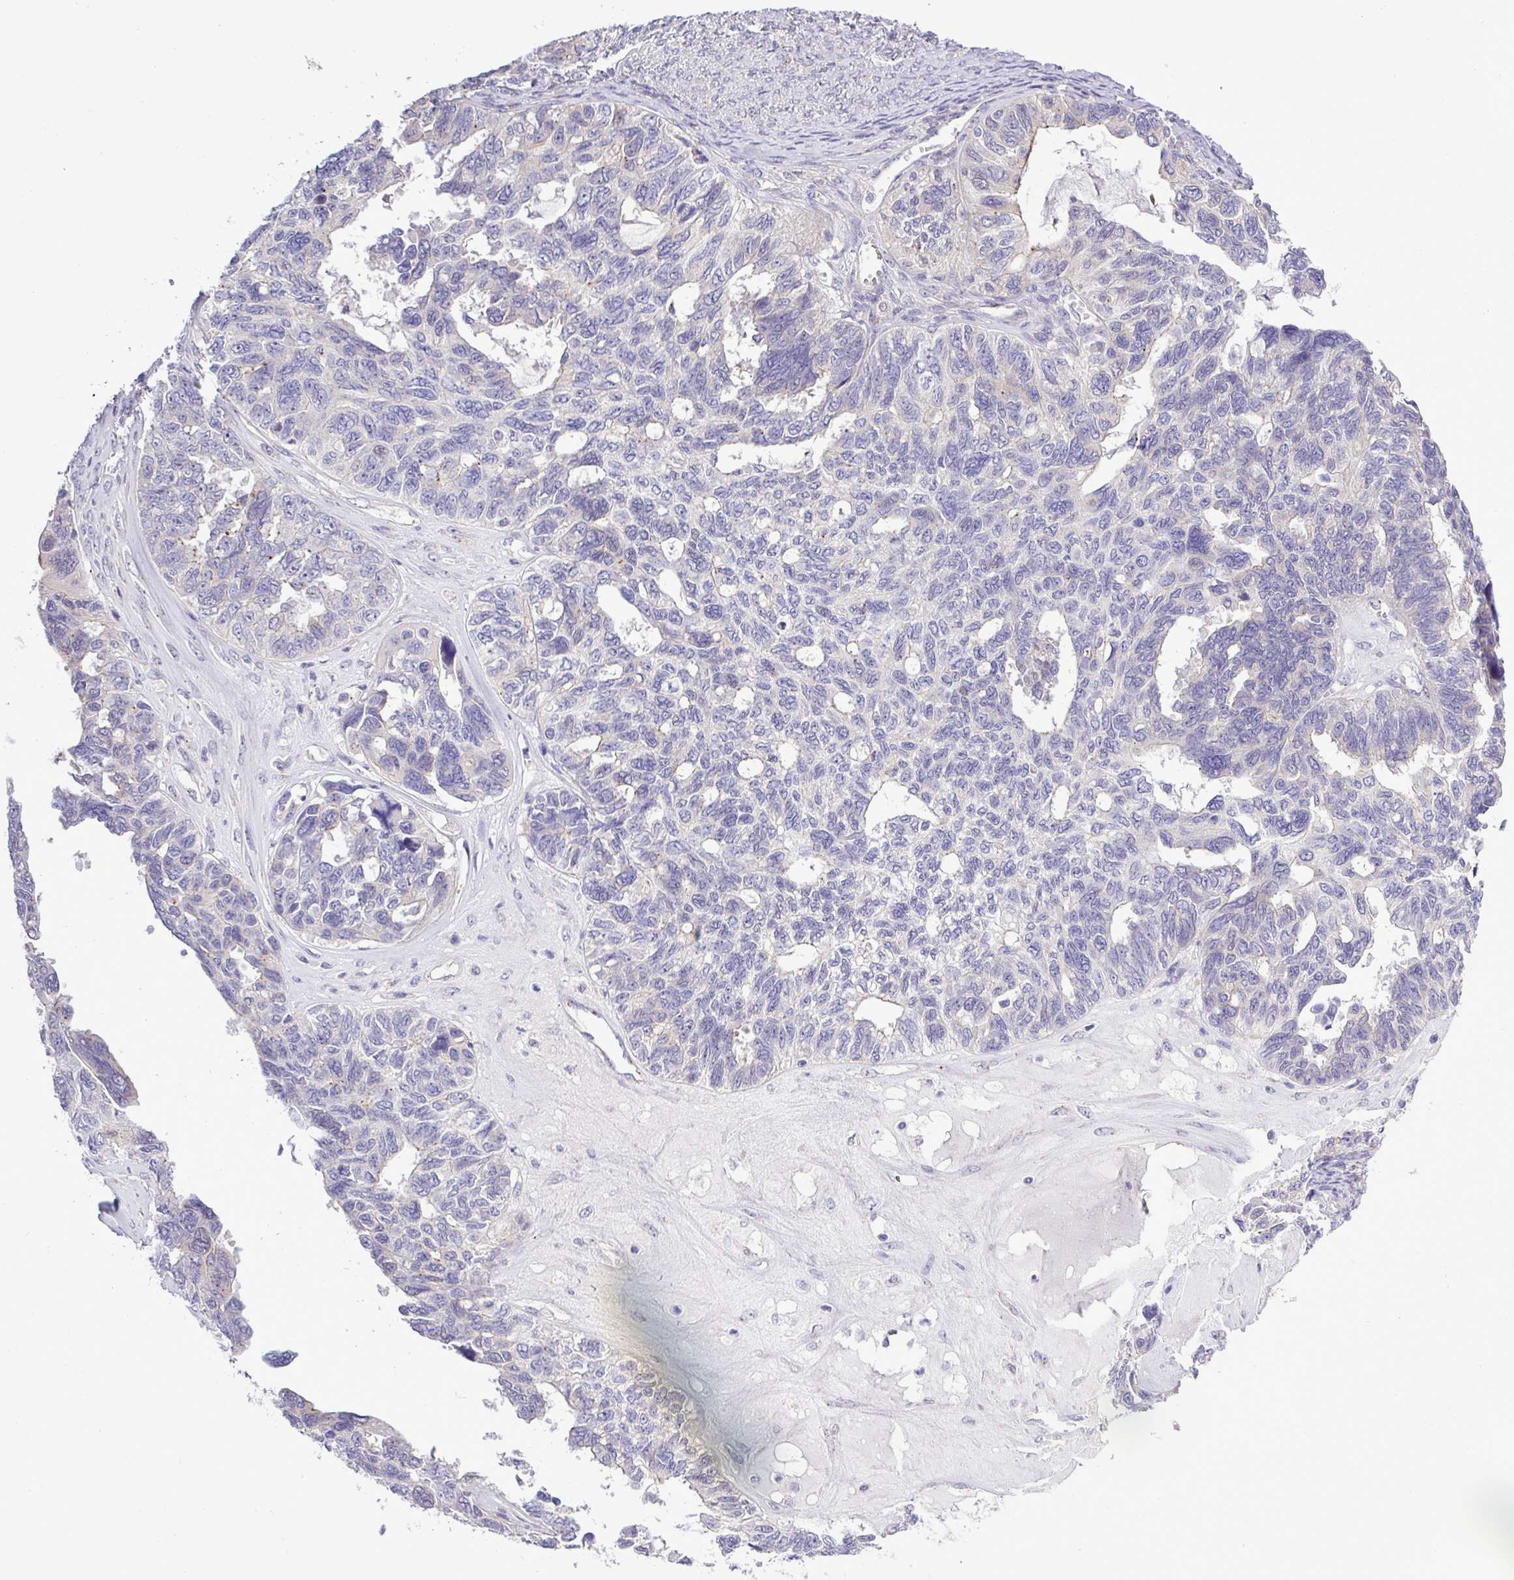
{"staining": {"intensity": "negative", "quantity": "none", "location": "none"}, "tissue": "ovarian cancer", "cell_type": "Tumor cells", "image_type": "cancer", "snomed": [{"axis": "morphology", "description": "Cystadenocarcinoma, serous, NOS"}, {"axis": "topography", "description": "Ovary"}], "caption": "Tumor cells show no significant protein expression in ovarian cancer (serous cystadenocarcinoma).", "gene": "SPINK8", "patient": {"sex": "female", "age": 79}}